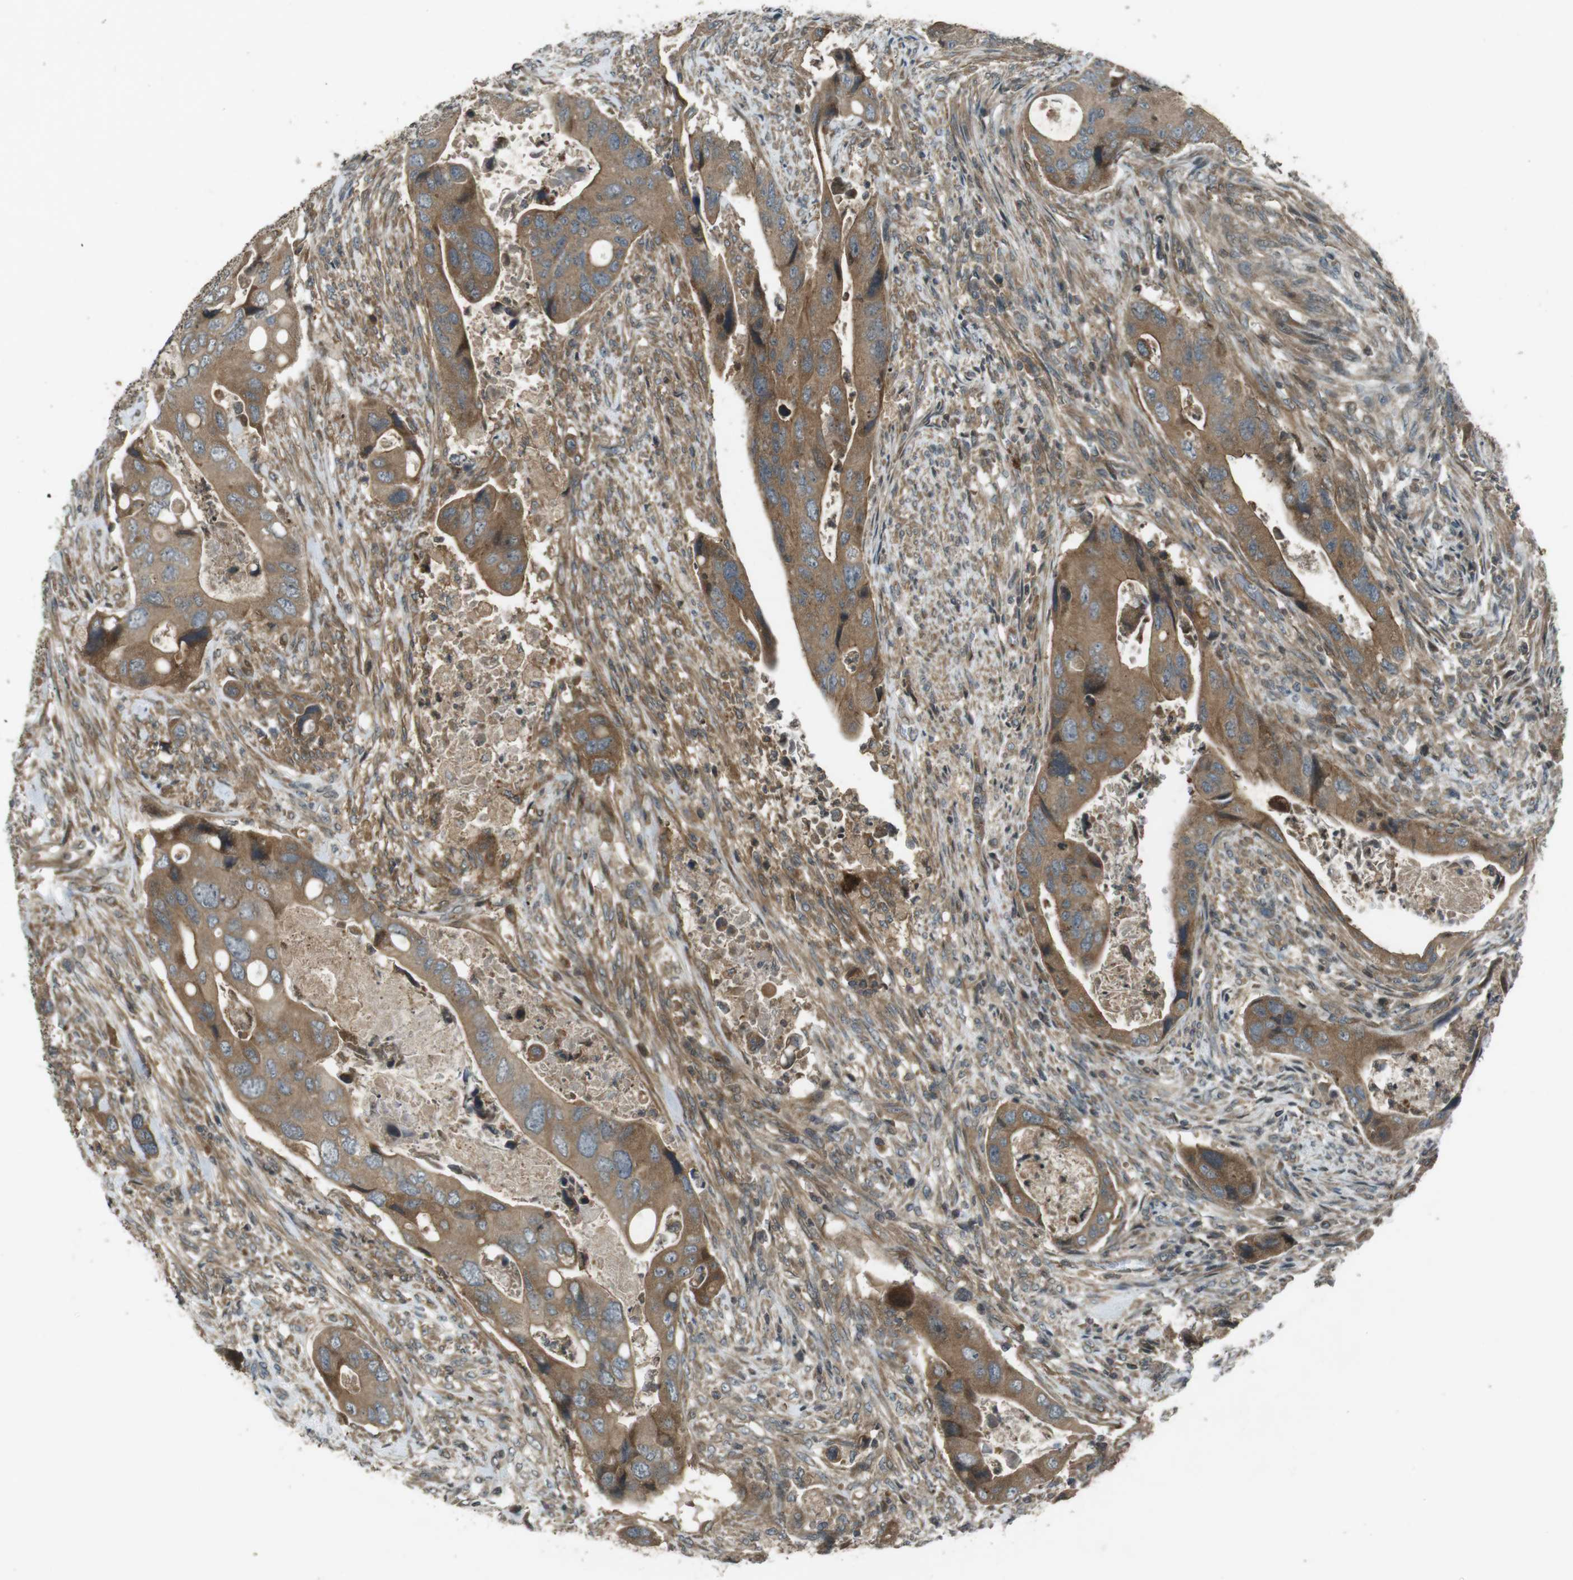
{"staining": {"intensity": "moderate", "quantity": ">75%", "location": "cytoplasmic/membranous"}, "tissue": "colorectal cancer", "cell_type": "Tumor cells", "image_type": "cancer", "snomed": [{"axis": "morphology", "description": "Adenocarcinoma, NOS"}, {"axis": "topography", "description": "Rectum"}], "caption": "Immunohistochemical staining of human adenocarcinoma (colorectal) reveals medium levels of moderate cytoplasmic/membranous protein positivity in approximately >75% of tumor cells.", "gene": "ZYX", "patient": {"sex": "female", "age": 57}}